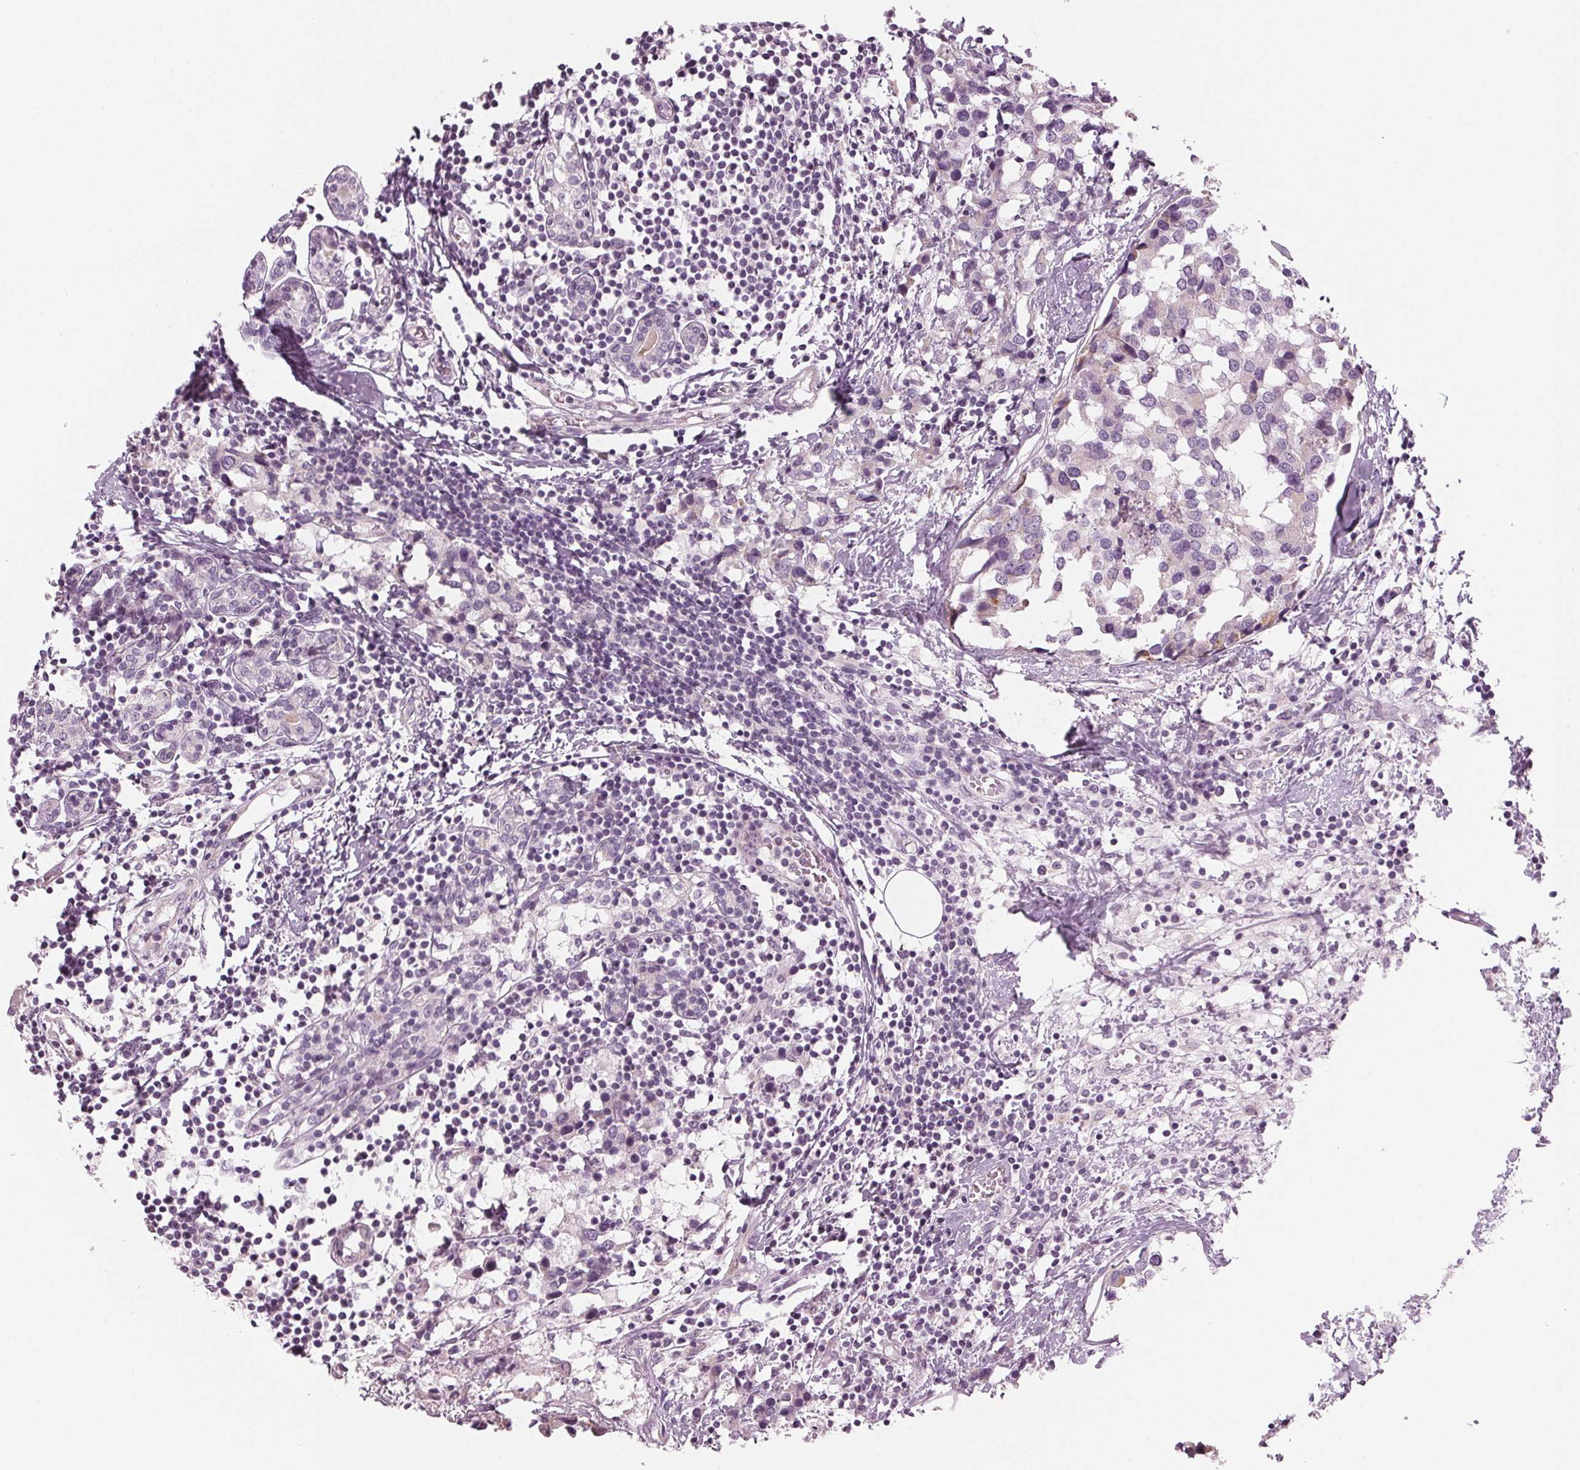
{"staining": {"intensity": "negative", "quantity": "none", "location": "none"}, "tissue": "breast cancer", "cell_type": "Tumor cells", "image_type": "cancer", "snomed": [{"axis": "morphology", "description": "Lobular carcinoma"}, {"axis": "topography", "description": "Breast"}], "caption": "Human breast lobular carcinoma stained for a protein using IHC reveals no staining in tumor cells.", "gene": "PRAP1", "patient": {"sex": "female", "age": 59}}